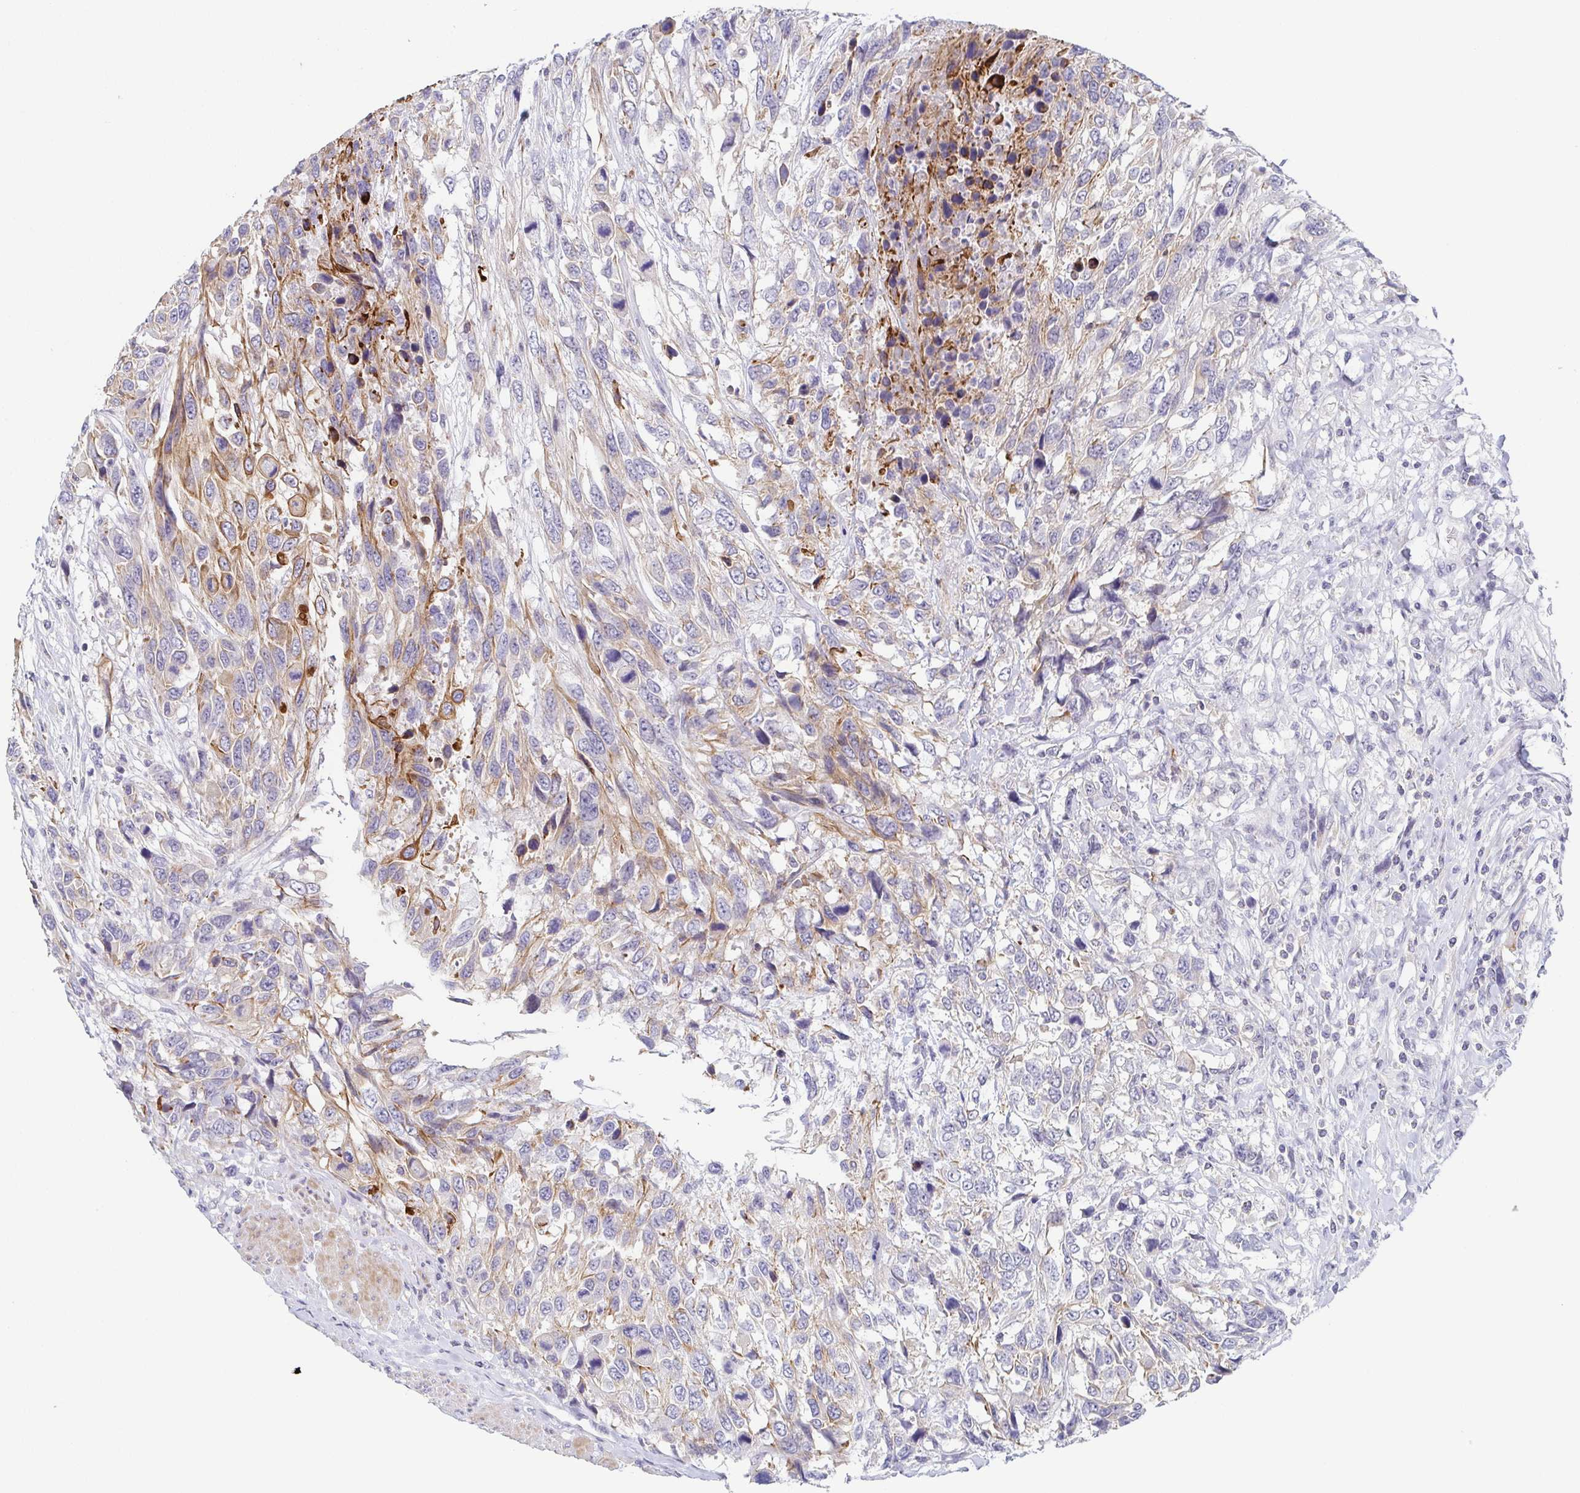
{"staining": {"intensity": "moderate", "quantity": "<25%", "location": "cytoplasmic/membranous"}, "tissue": "urothelial cancer", "cell_type": "Tumor cells", "image_type": "cancer", "snomed": [{"axis": "morphology", "description": "Urothelial carcinoma, High grade"}, {"axis": "topography", "description": "Urinary bladder"}], "caption": "High-power microscopy captured an immunohistochemistry (IHC) histopathology image of urothelial carcinoma (high-grade), revealing moderate cytoplasmic/membranous staining in about <25% of tumor cells.", "gene": "RHOV", "patient": {"sex": "female", "age": 70}}